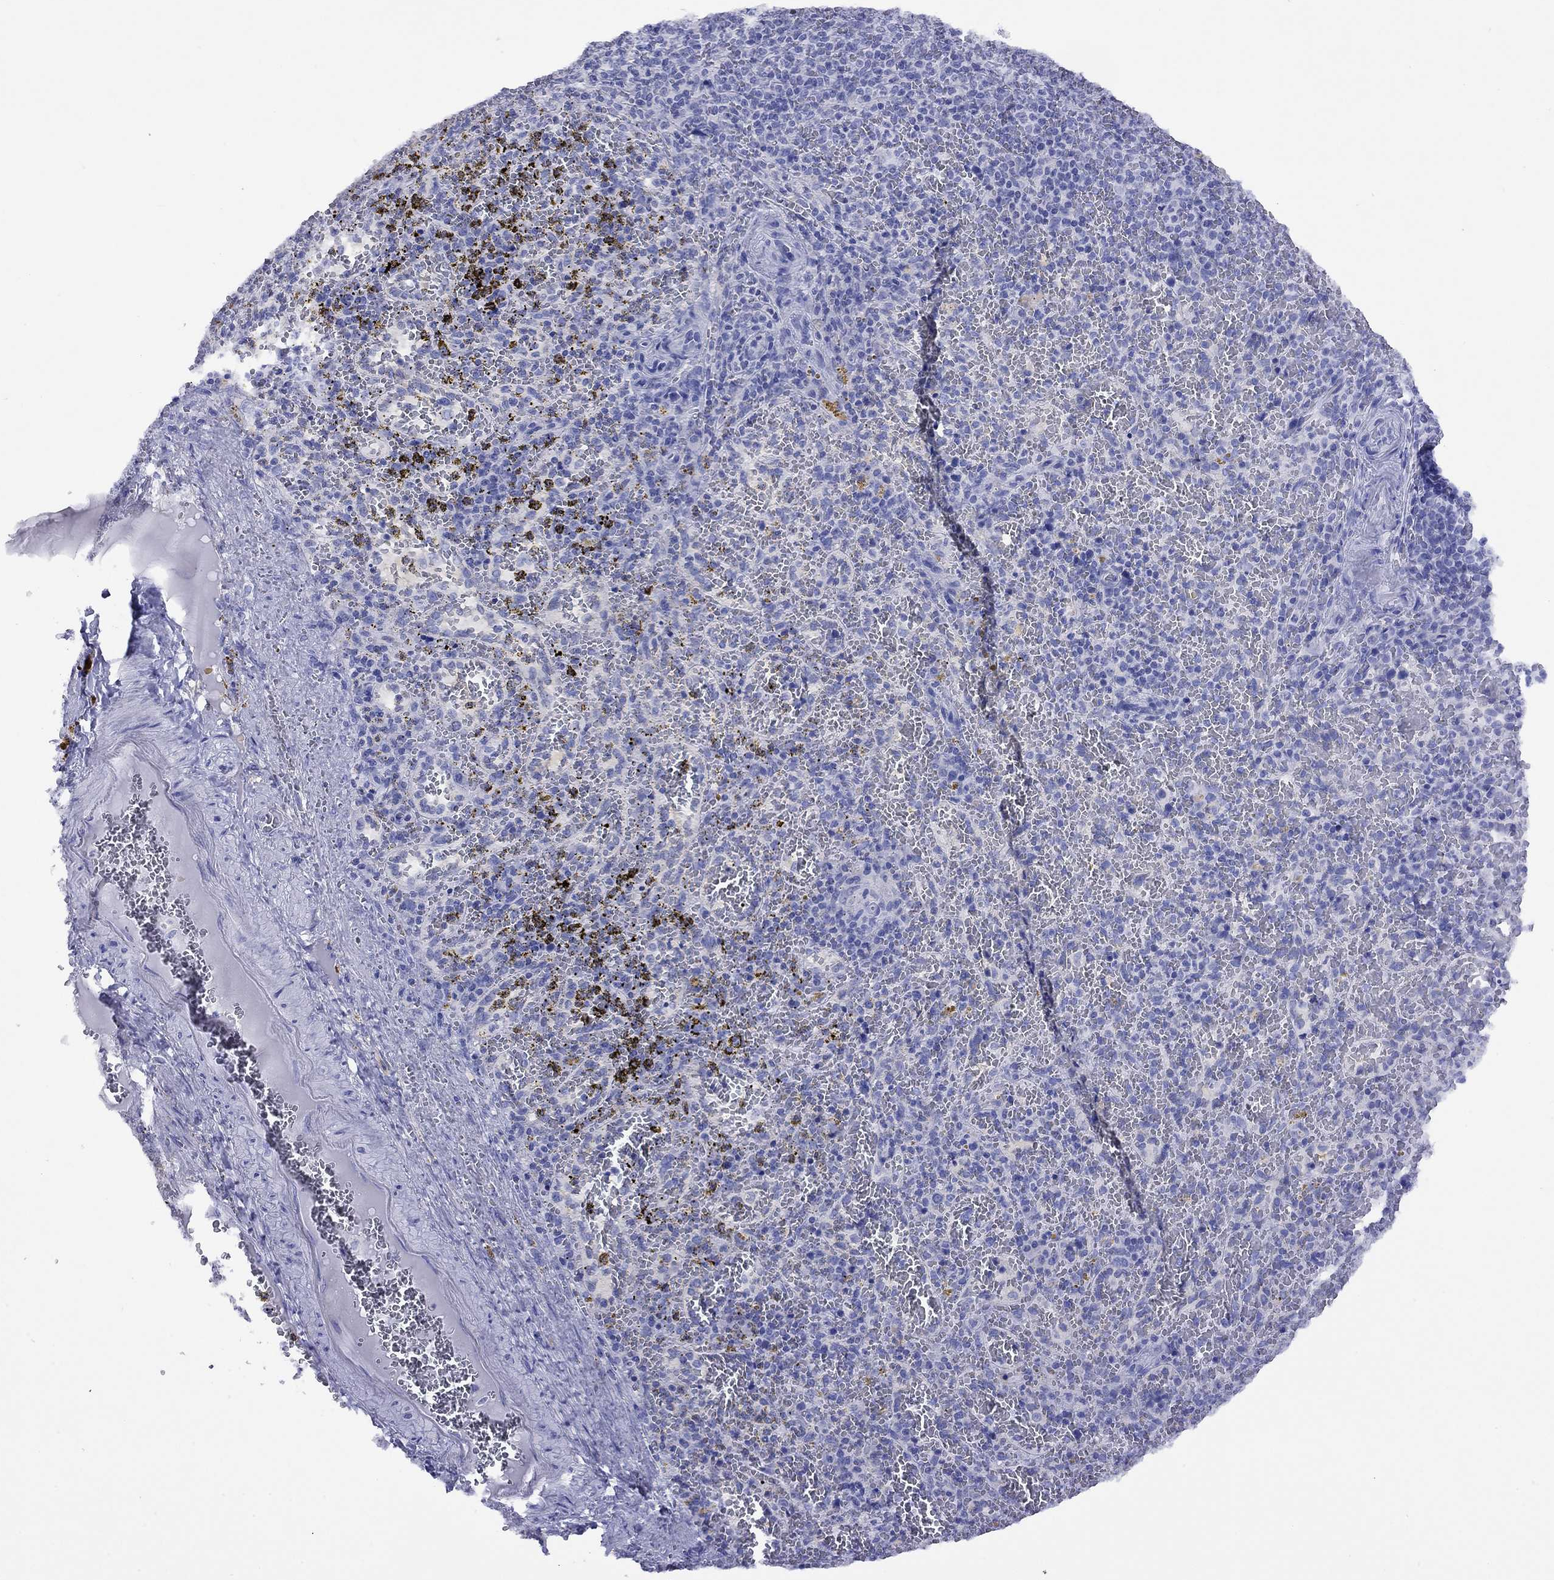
{"staining": {"intensity": "negative", "quantity": "none", "location": "none"}, "tissue": "spleen", "cell_type": "Cells in red pulp", "image_type": "normal", "snomed": [{"axis": "morphology", "description": "Normal tissue, NOS"}, {"axis": "topography", "description": "Spleen"}], "caption": "DAB immunohistochemical staining of benign human spleen displays no significant expression in cells in red pulp. The staining is performed using DAB (3,3'-diaminobenzidine) brown chromogen with nuclei counter-stained in using hematoxylin.", "gene": "FIGLA", "patient": {"sex": "female", "age": 50}}